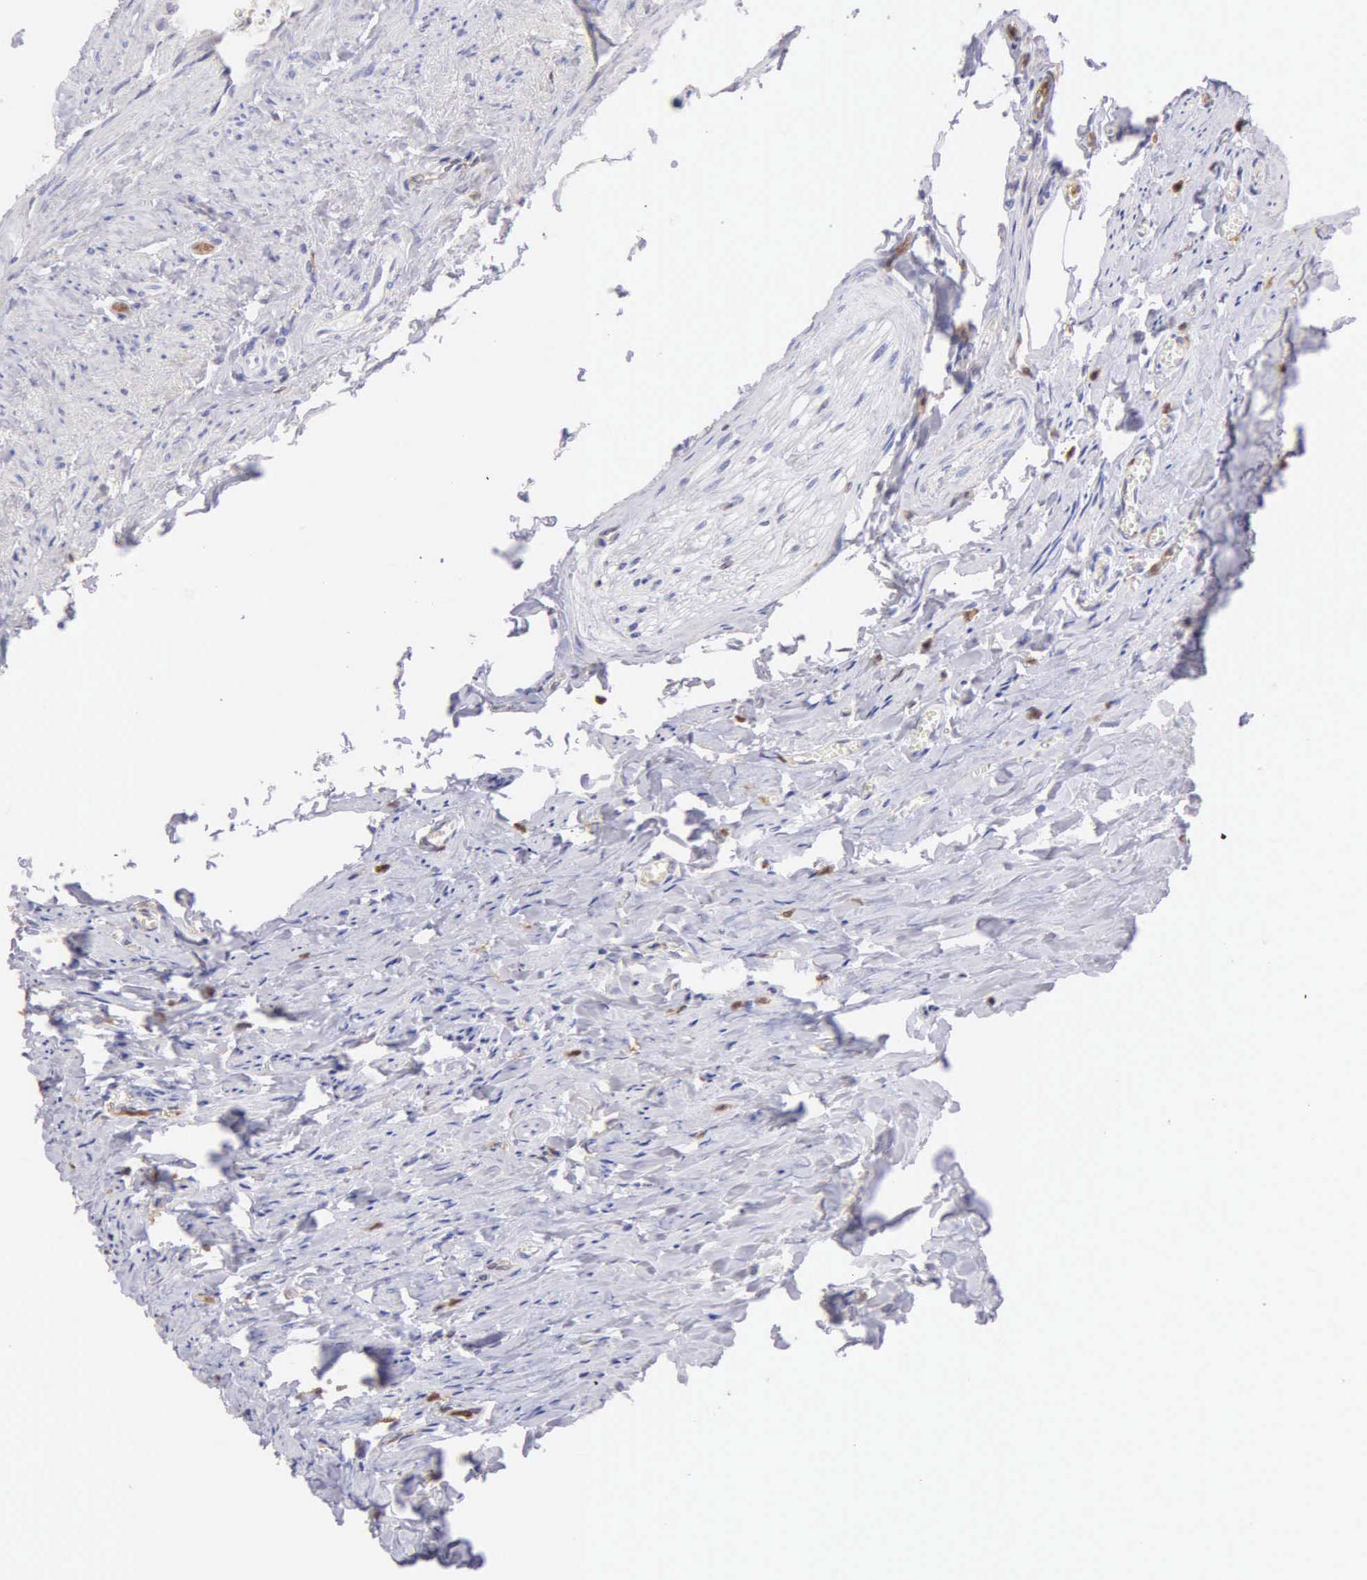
{"staining": {"intensity": "negative", "quantity": "none", "location": "none"}, "tissue": "ovary", "cell_type": "Ovarian stroma cells", "image_type": "normal", "snomed": [{"axis": "morphology", "description": "Normal tissue, NOS"}, {"axis": "topography", "description": "Ovary"}], "caption": "This micrograph is of unremarkable ovary stained with IHC to label a protein in brown with the nuclei are counter-stained blue. There is no expression in ovarian stroma cells.", "gene": "BID", "patient": {"sex": "female", "age": 53}}